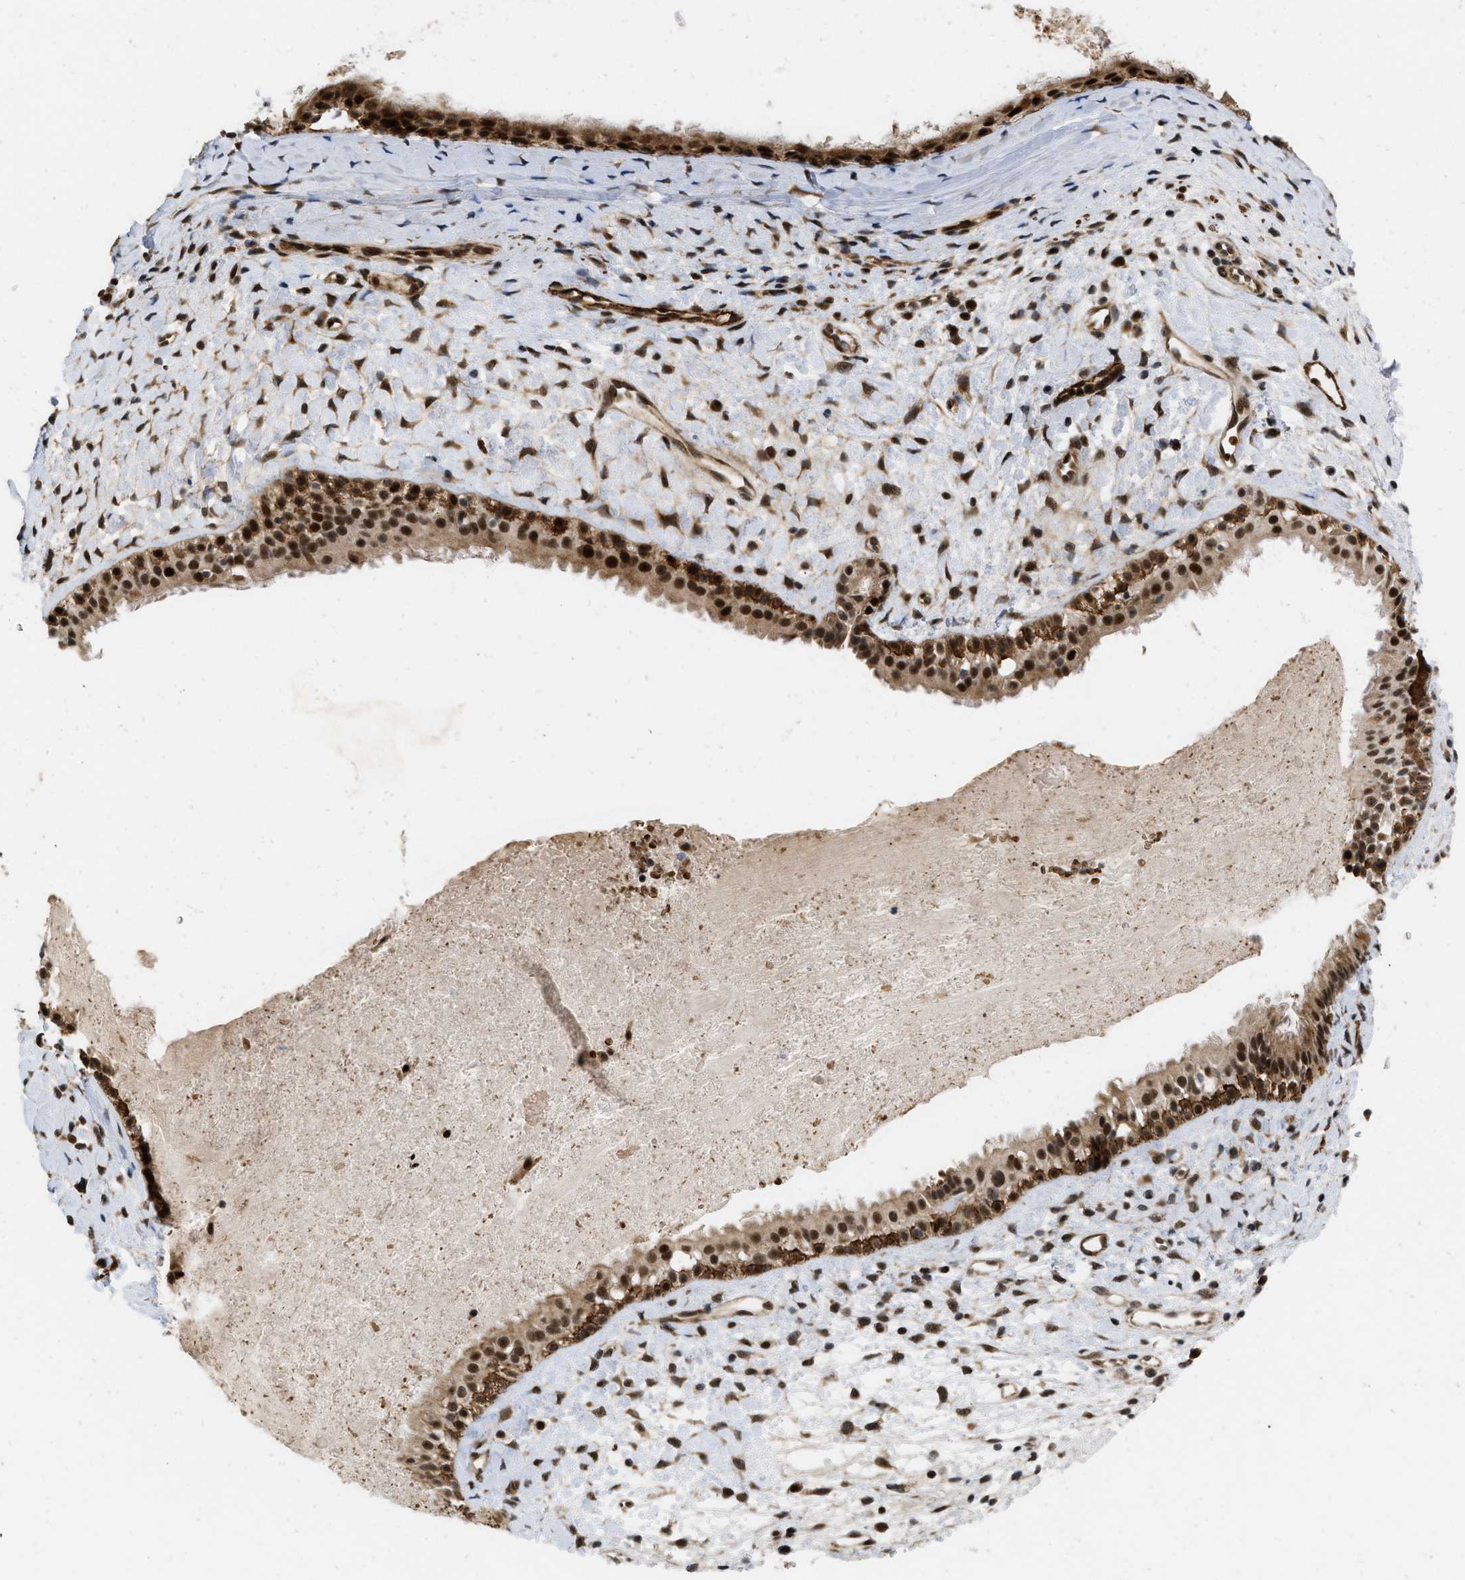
{"staining": {"intensity": "strong", "quantity": ">75%", "location": "nuclear"}, "tissue": "nasopharynx", "cell_type": "Respiratory epithelial cells", "image_type": "normal", "snomed": [{"axis": "morphology", "description": "Normal tissue, NOS"}, {"axis": "topography", "description": "Nasopharynx"}], "caption": "Immunohistochemical staining of benign human nasopharynx exhibits high levels of strong nuclear expression in approximately >75% of respiratory epithelial cells.", "gene": "ANKRD11", "patient": {"sex": "male", "age": 22}}